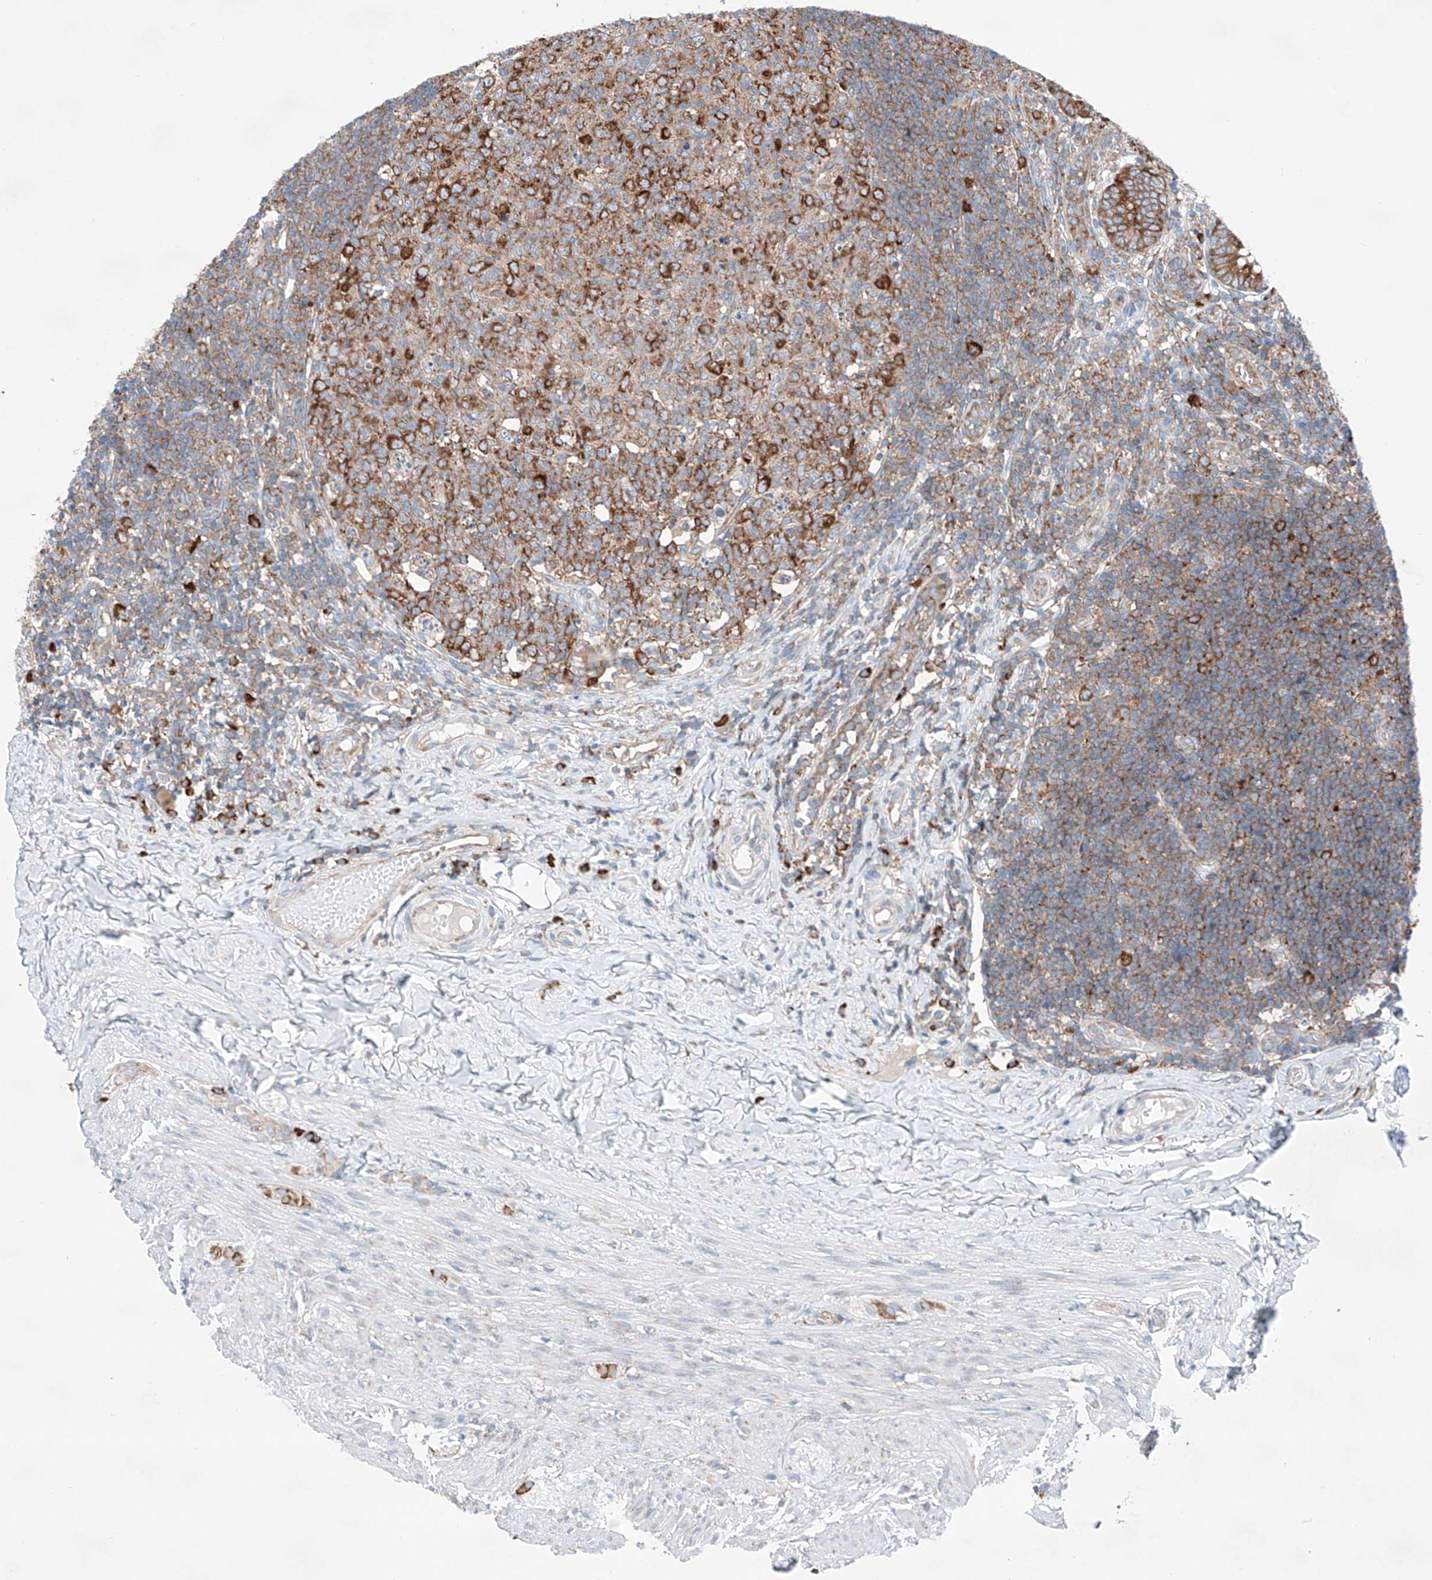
{"staining": {"intensity": "strong", "quantity": ">75%", "location": "cytoplasmic/membranous"}, "tissue": "appendix", "cell_type": "Glandular cells", "image_type": "normal", "snomed": [{"axis": "morphology", "description": "Normal tissue, NOS"}, {"axis": "topography", "description": "Appendix"}], "caption": "About >75% of glandular cells in benign appendix display strong cytoplasmic/membranous protein positivity as visualized by brown immunohistochemical staining.", "gene": "CRELD1", "patient": {"sex": "male", "age": 8}}